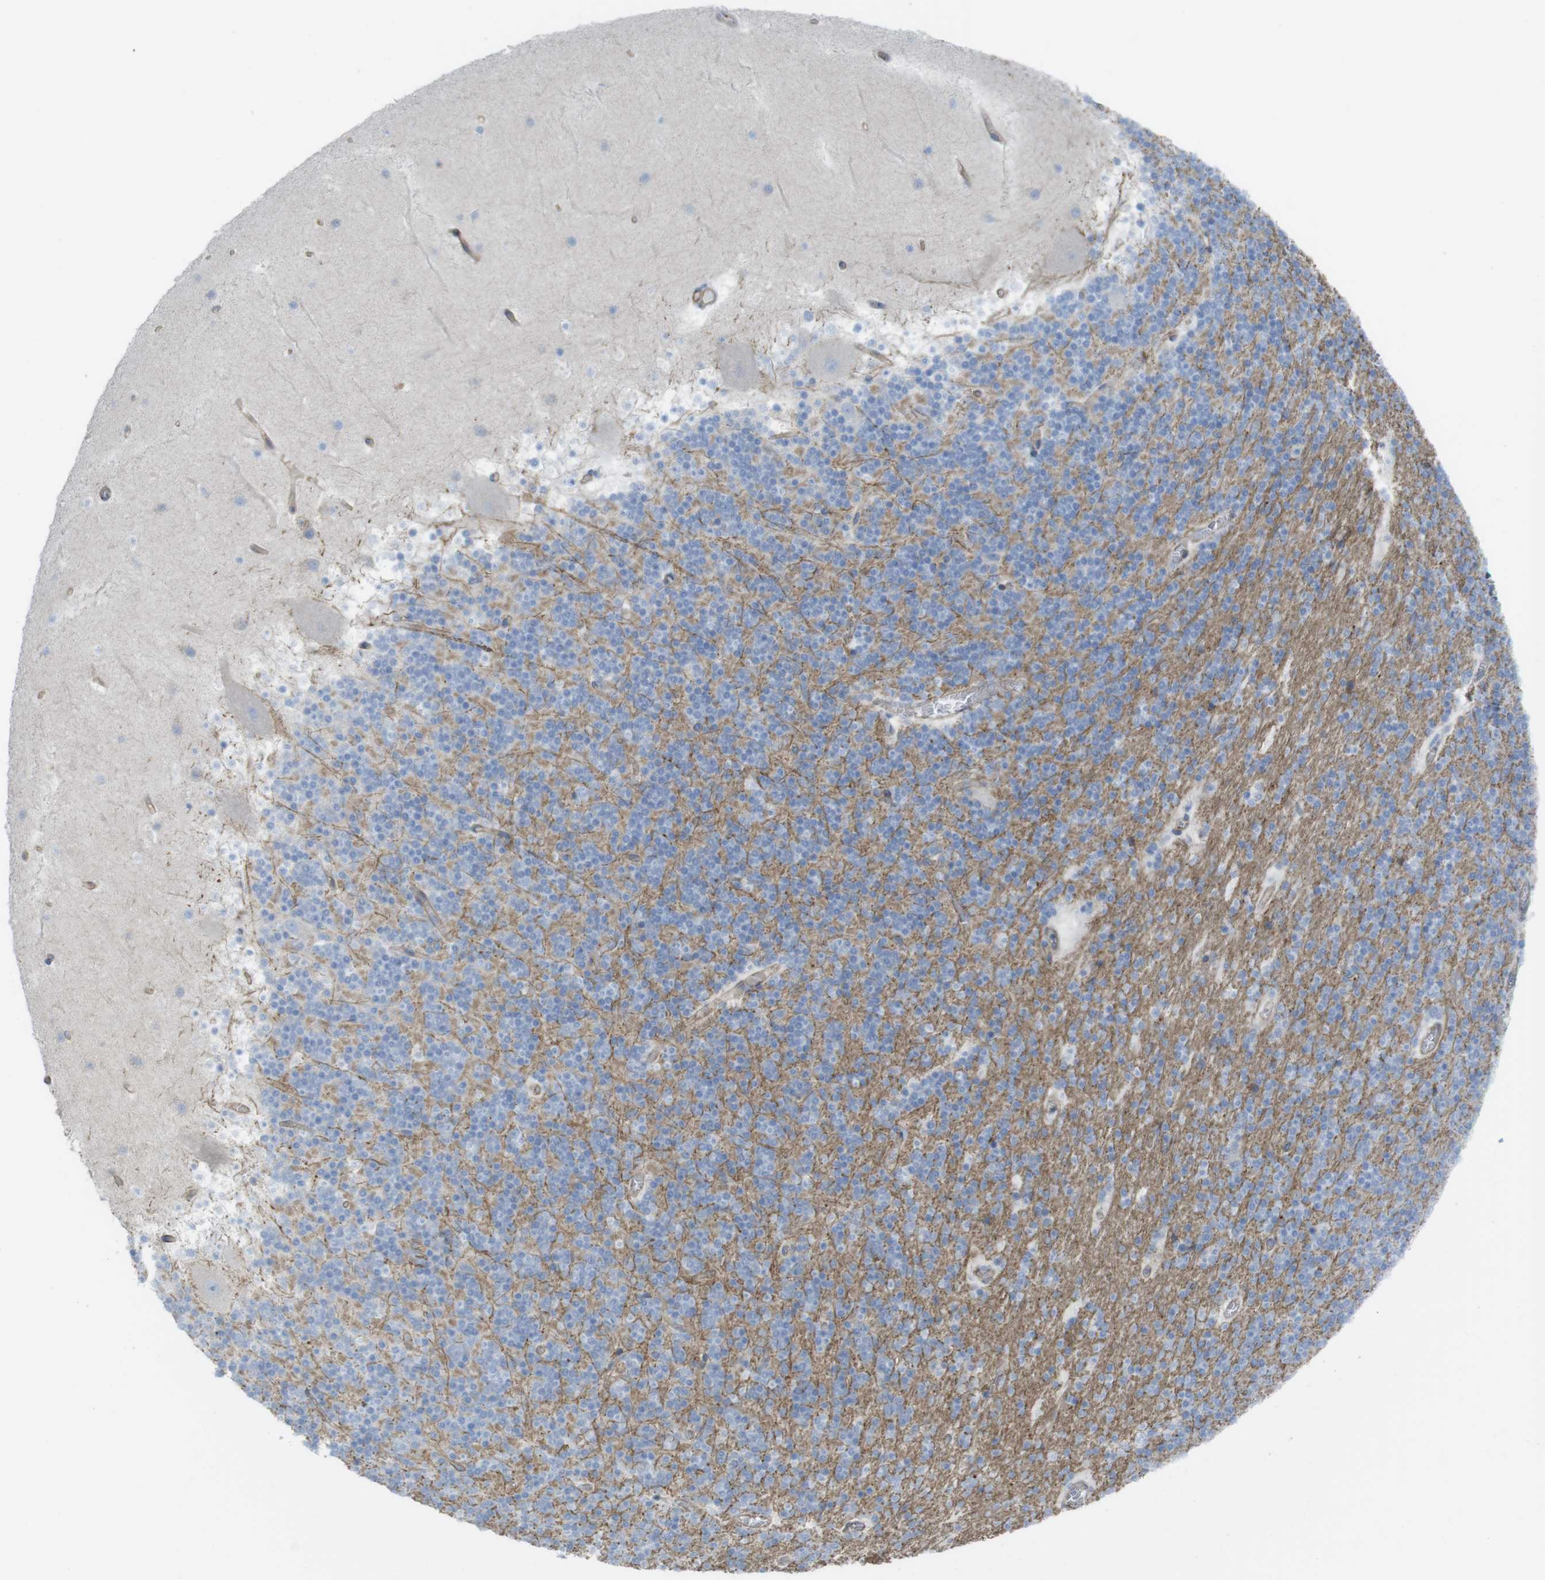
{"staining": {"intensity": "moderate", "quantity": "<25%", "location": "cytoplasmic/membranous"}, "tissue": "cerebellum", "cell_type": "Cells in granular layer", "image_type": "normal", "snomed": [{"axis": "morphology", "description": "Normal tissue, NOS"}, {"axis": "topography", "description": "Cerebellum"}], "caption": "Cells in granular layer demonstrate low levels of moderate cytoplasmic/membranous staining in about <25% of cells in unremarkable human cerebellum. The protein of interest is shown in brown color, while the nuclei are stained blue.", "gene": "PREX2", "patient": {"sex": "male", "age": 45}}